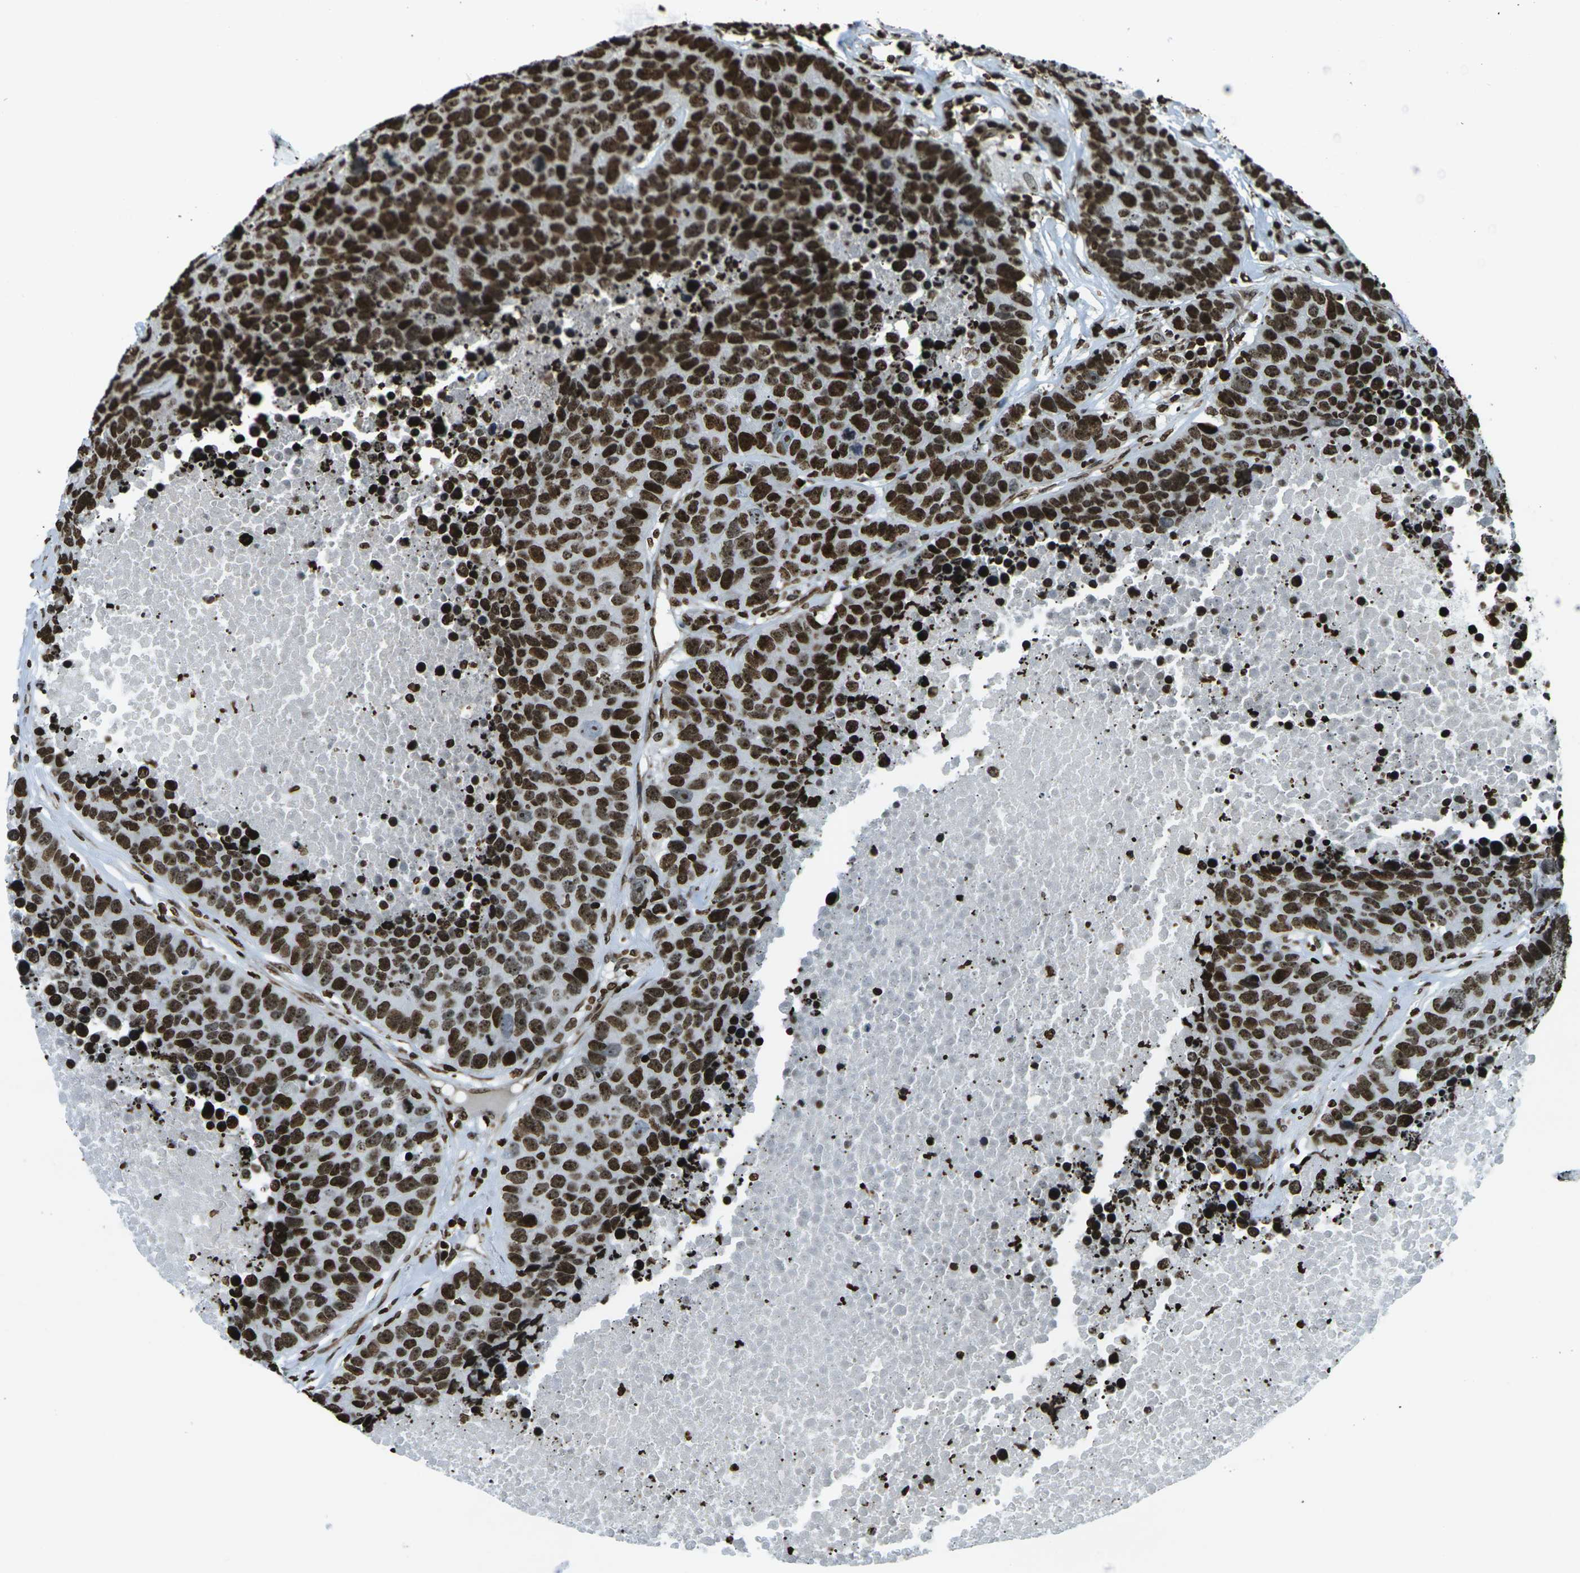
{"staining": {"intensity": "strong", "quantity": ">75%", "location": "nuclear"}, "tissue": "carcinoid", "cell_type": "Tumor cells", "image_type": "cancer", "snomed": [{"axis": "morphology", "description": "Carcinoid, malignant, NOS"}, {"axis": "topography", "description": "Lung"}], "caption": "High-power microscopy captured an immunohistochemistry (IHC) histopathology image of carcinoid, revealing strong nuclear staining in approximately >75% of tumor cells. (Brightfield microscopy of DAB IHC at high magnification).", "gene": "H1-2", "patient": {"sex": "male", "age": 60}}